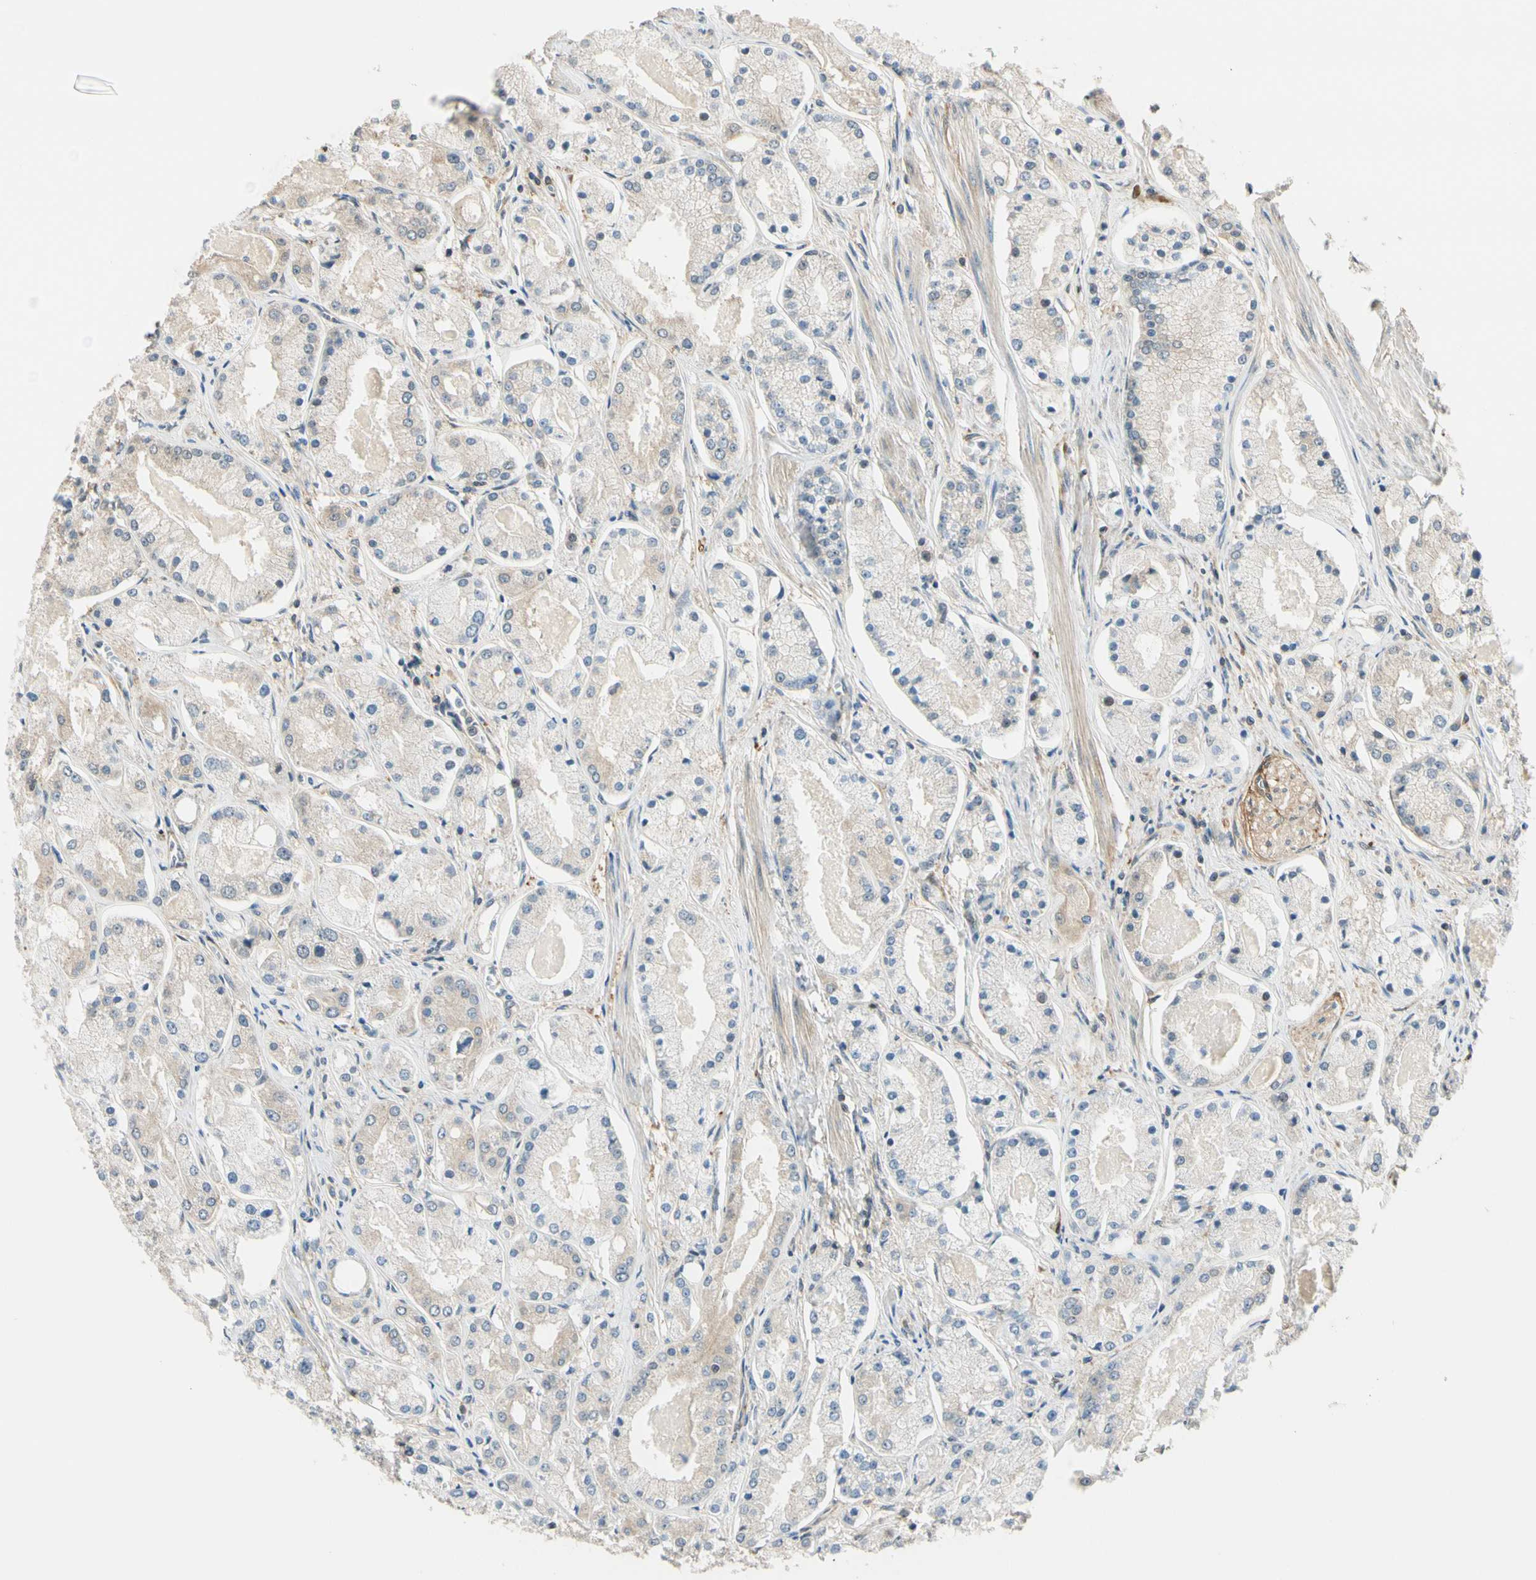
{"staining": {"intensity": "weak", "quantity": ">75%", "location": "cytoplasmic/membranous"}, "tissue": "prostate cancer", "cell_type": "Tumor cells", "image_type": "cancer", "snomed": [{"axis": "morphology", "description": "Adenocarcinoma, High grade"}, {"axis": "topography", "description": "Prostate"}], "caption": "Tumor cells demonstrate weak cytoplasmic/membranous expression in about >75% of cells in adenocarcinoma (high-grade) (prostate).", "gene": "RASGRF1", "patient": {"sex": "male", "age": 66}}